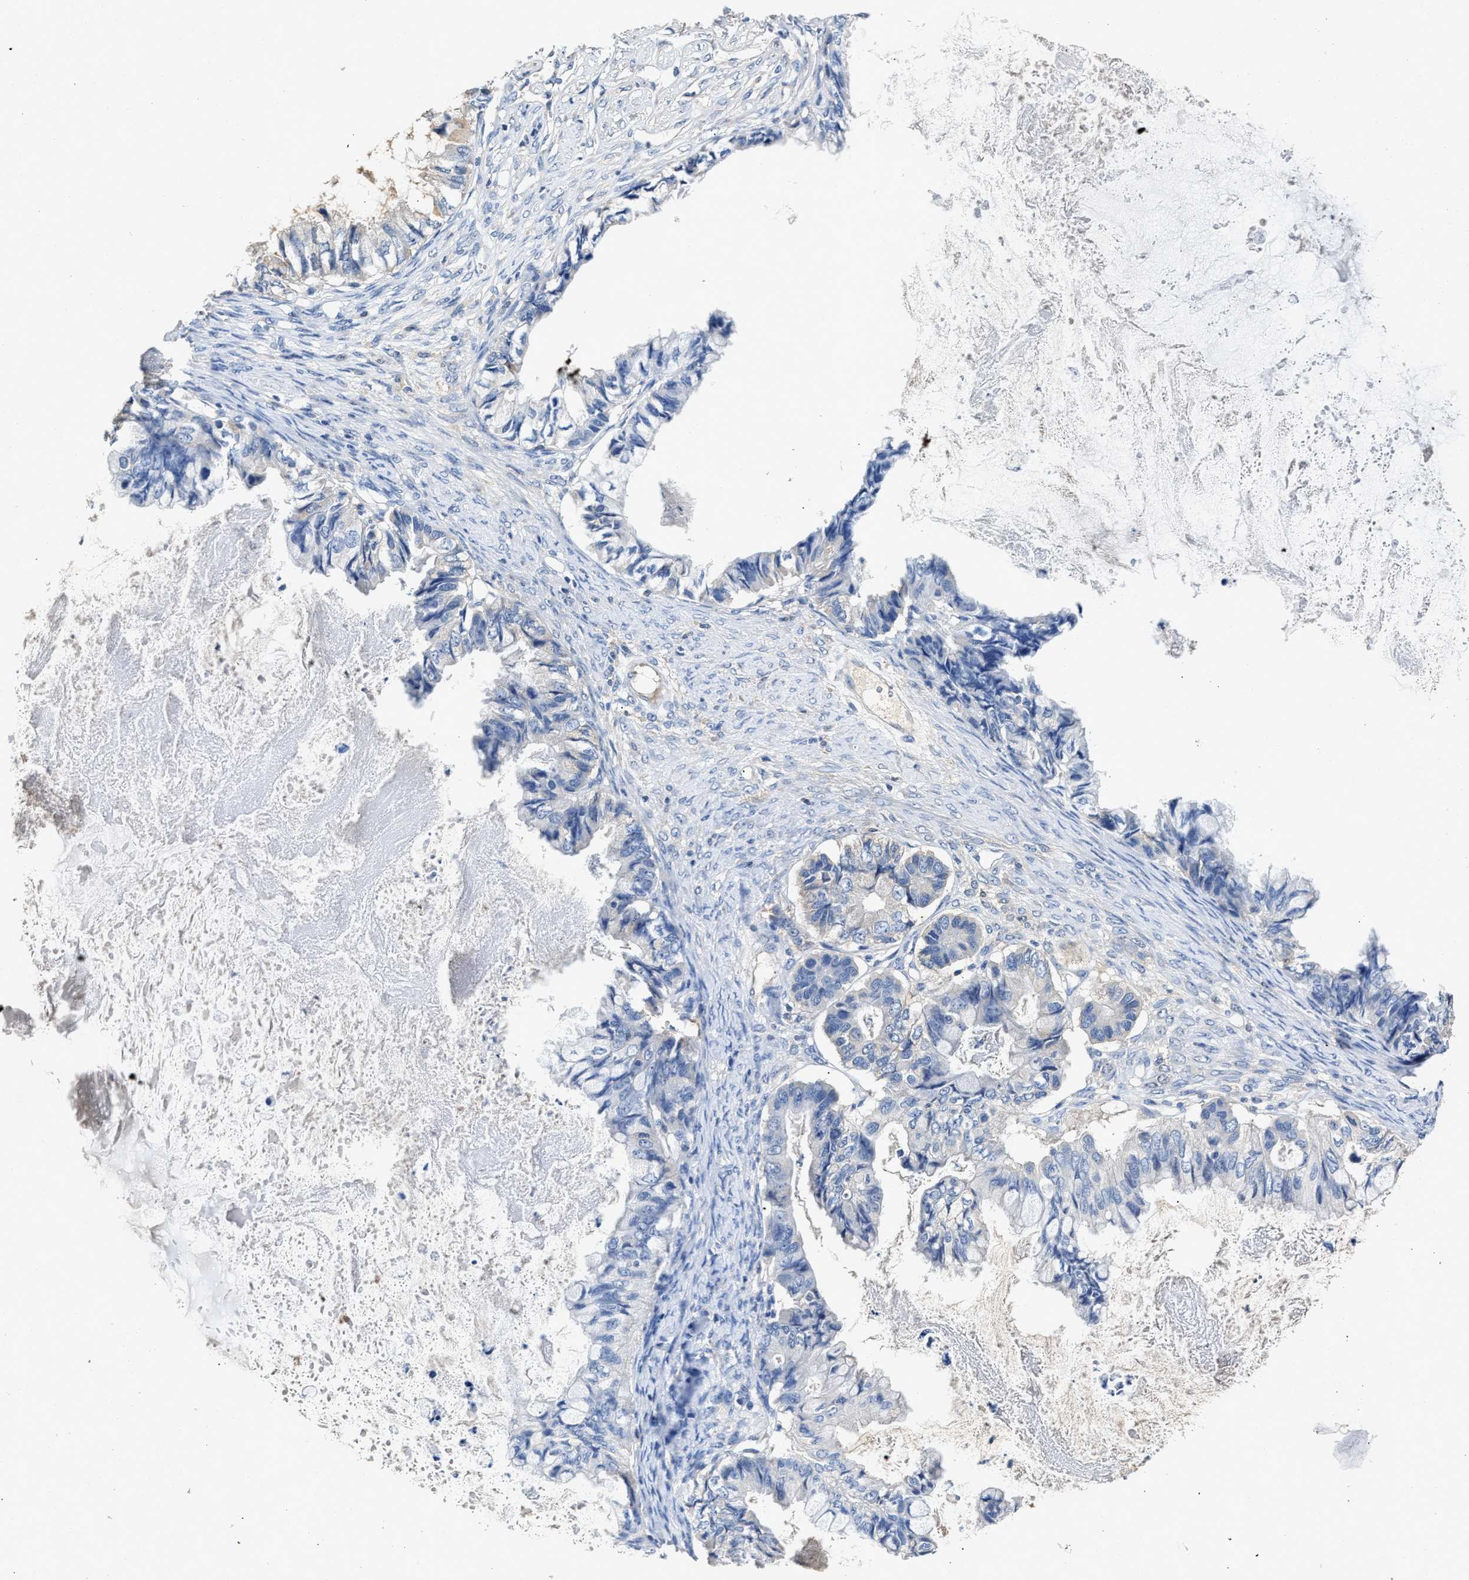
{"staining": {"intensity": "negative", "quantity": "none", "location": "none"}, "tissue": "ovarian cancer", "cell_type": "Tumor cells", "image_type": "cancer", "snomed": [{"axis": "morphology", "description": "Cystadenocarcinoma, mucinous, NOS"}, {"axis": "topography", "description": "Ovary"}], "caption": "A photomicrograph of ovarian cancer stained for a protein demonstrates no brown staining in tumor cells. Brightfield microscopy of immunohistochemistry stained with DAB (3,3'-diaminobenzidine) (brown) and hematoxylin (blue), captured at high magnification.", "gene": "SLCO2B1", "patient": {"sex": "female", "age": 80}}